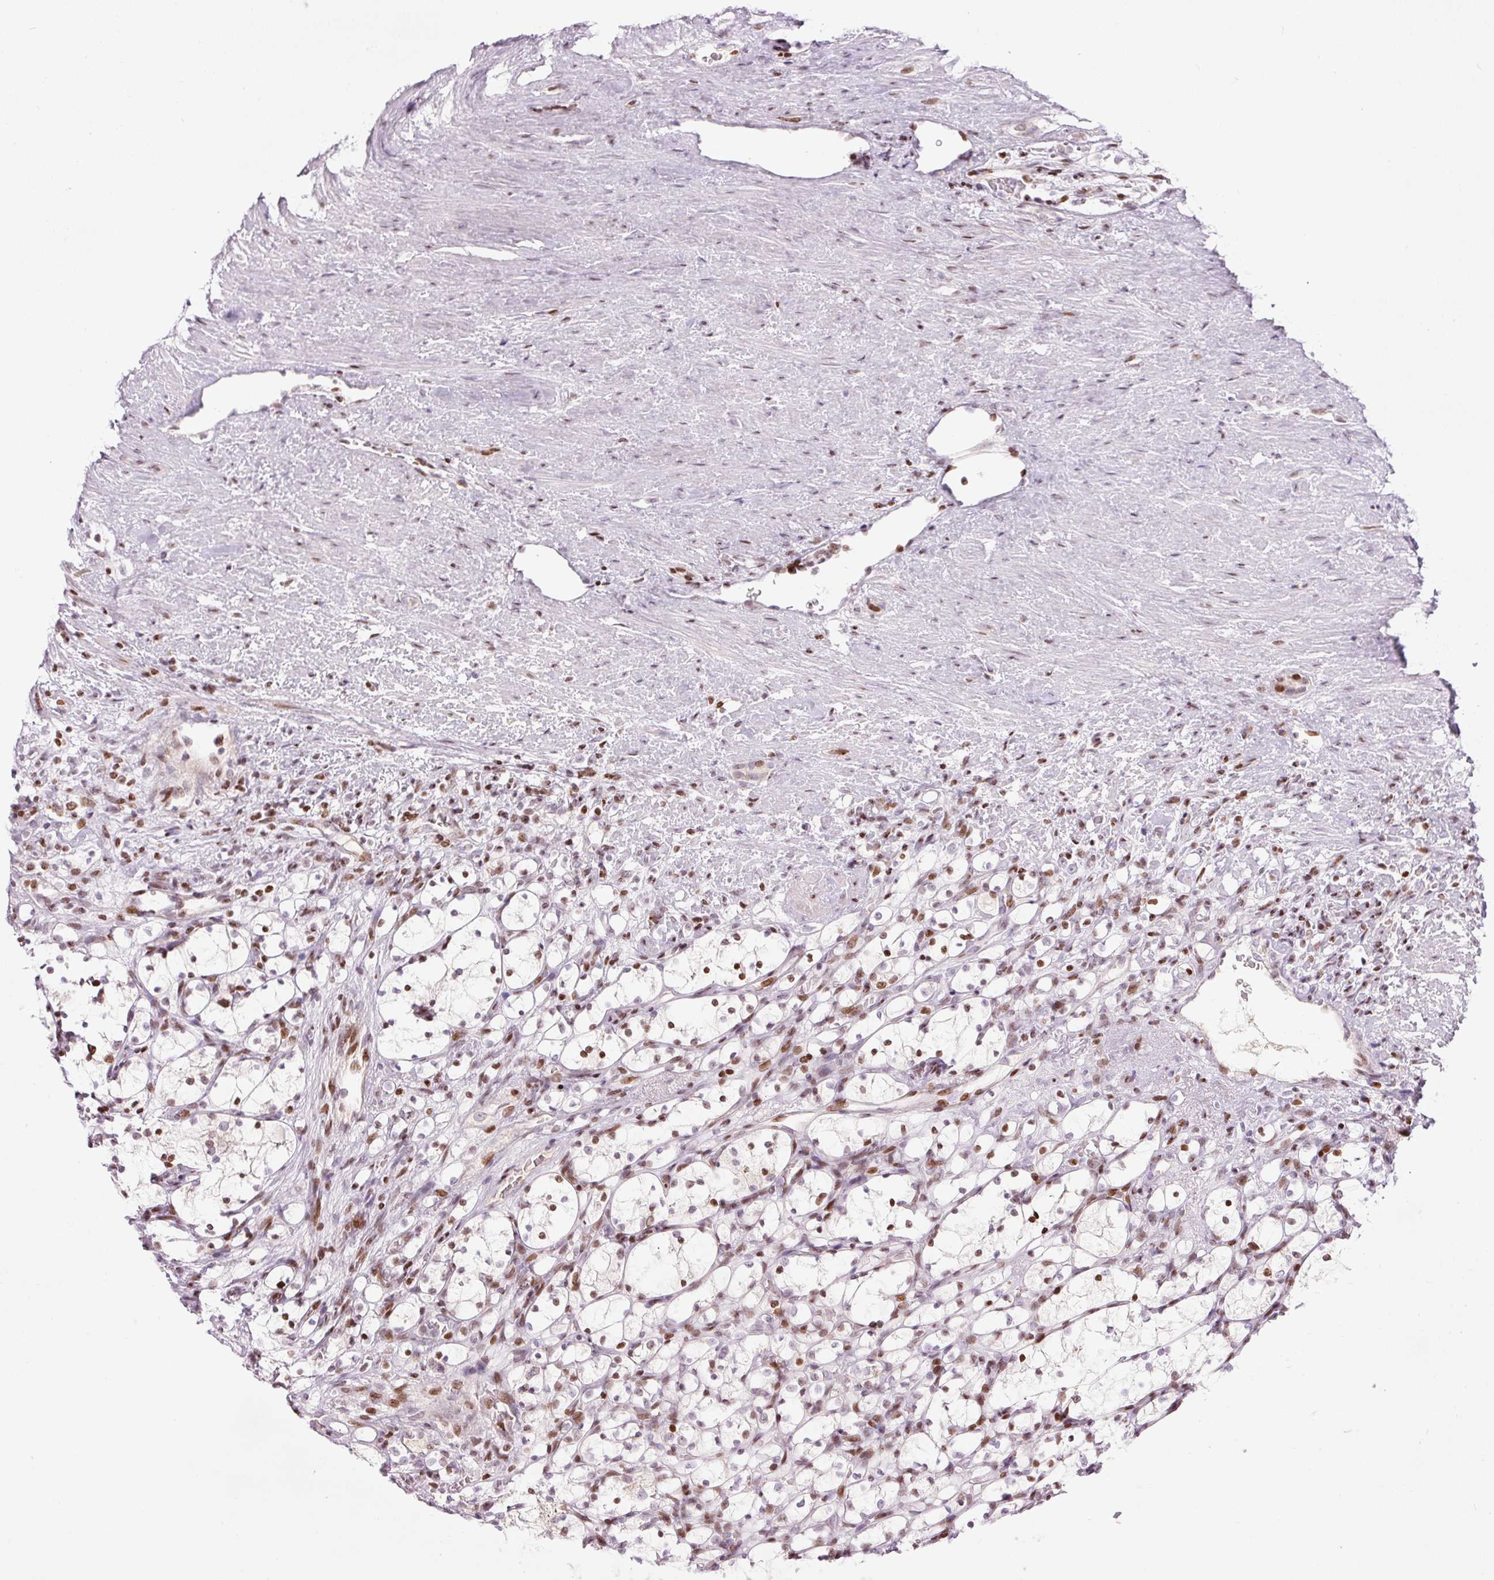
{"staining": {"intensity": "moderate", "quantity": "<25%", "location": "nuclear"}, "tissue": "renal cancer", "cell_type": "Tumor cells", "image_type": "cancer", "snomed": [{"axis": "morphology", "description": "Adenocarcinoma, NOS"}, {"axis": "topography", "description": "Kidney"}], "caption": "This photomicrograph demonstrates immunohistochemistry (IHC) staining of human renal cancer, with low moderate nuclear positivity in approximately <25% of tumor cells.", "gene": "TMEM177", "patient": {"sex": "female", "age": 69}}